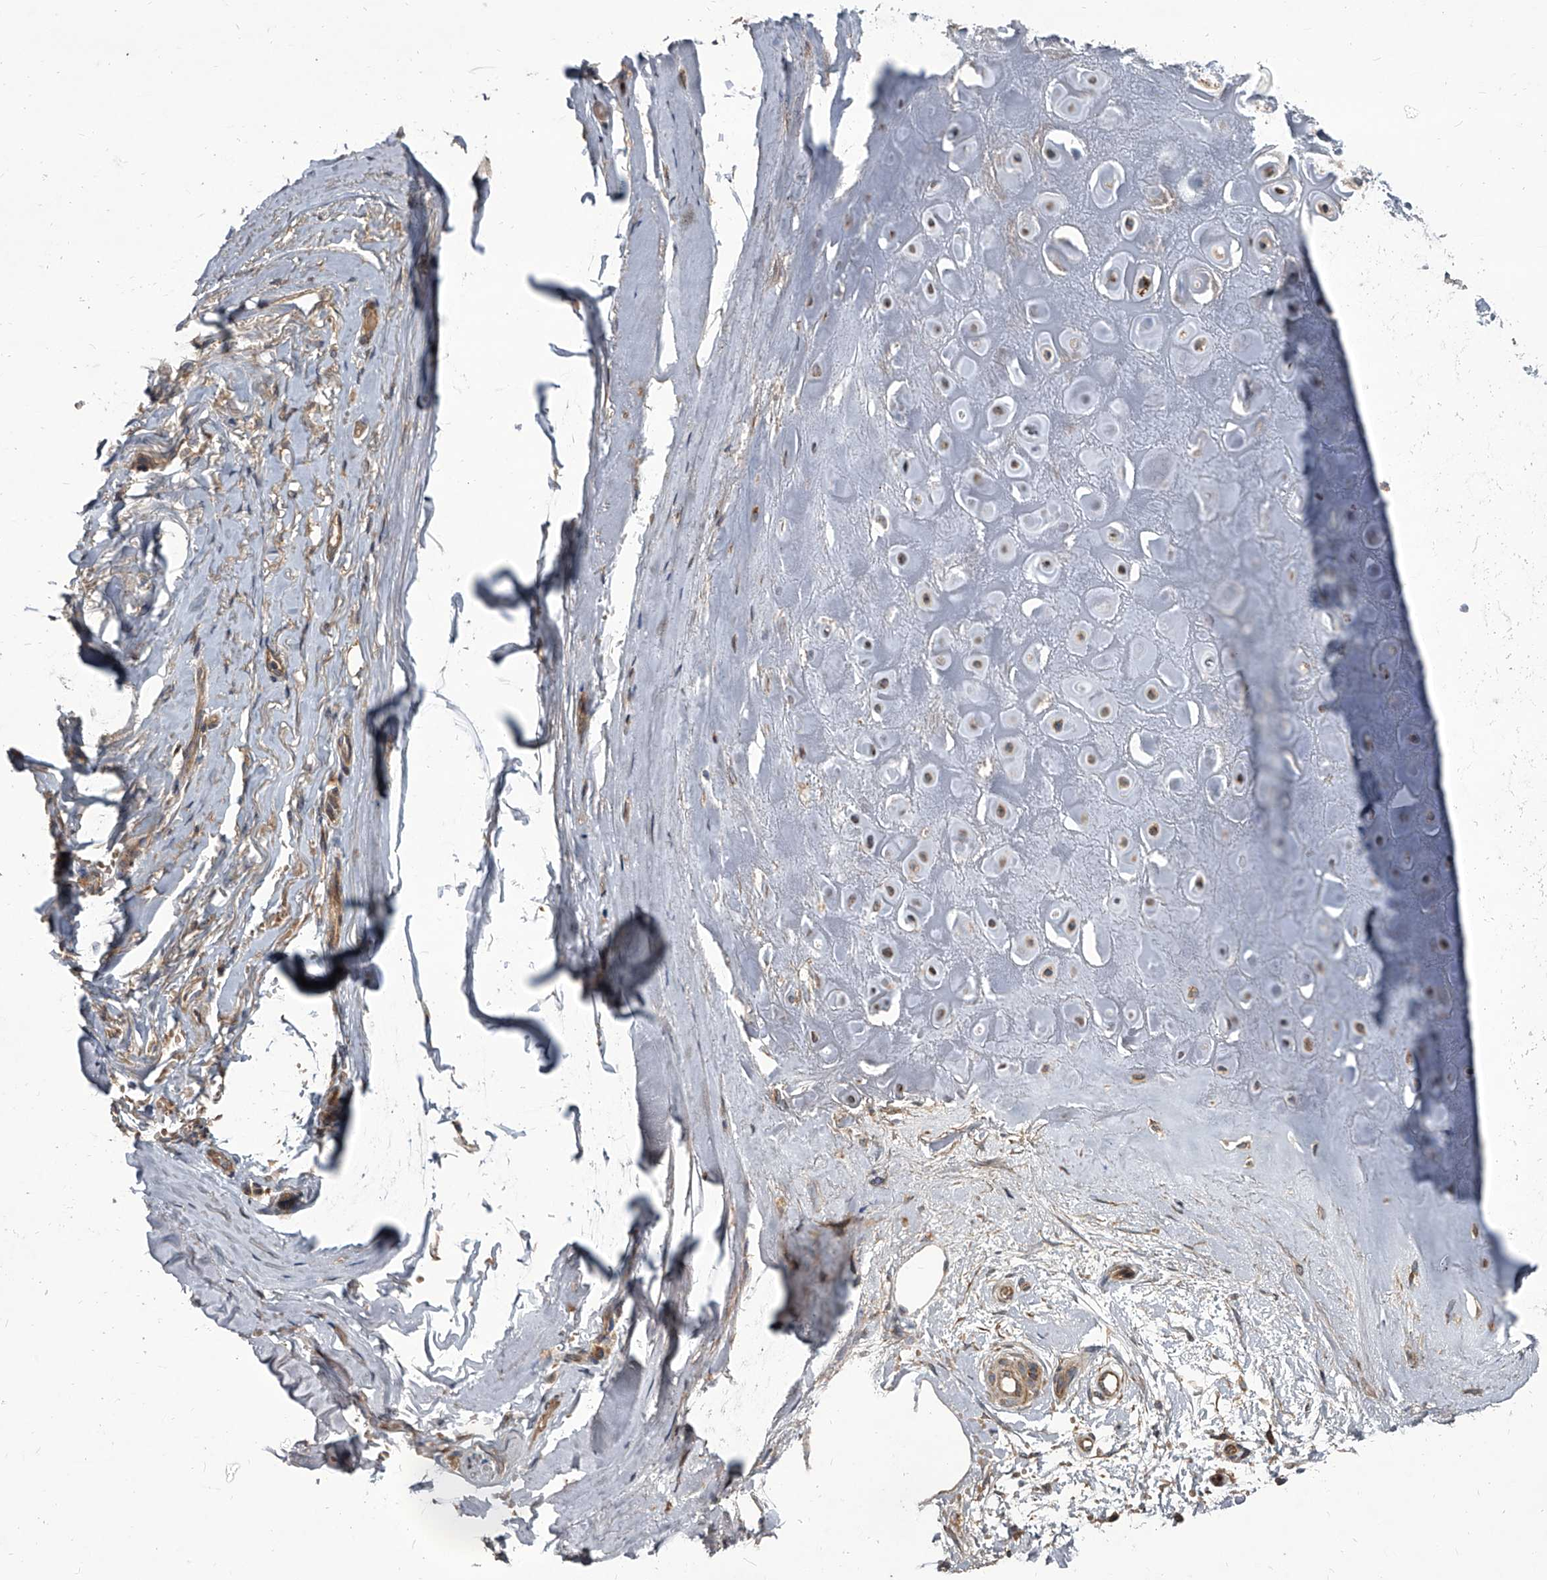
{"staining": {"intensity": "strong", "quantity": ">75%", "location": "cytoplasmic/membranous"}, "tissue": "adipose tissue", "cell_type": "Adipocytes", "image_type": "normal", "snomed": [{"axis": "morphology", "description": "Normal tissue, NOS"}, {"axis": "morphology", "description": "Basal cell carcinoma"}, {"axis": "topography", "description": "Skin"}], "caption": "Brown immunohistochemical staining in benign human adipose tissue shows strong cytoplasmic/membranous staining in approximately >75% of adipocytes.", "gene": "EVA1C", "patient": {"sex": "female", "age": 89}}